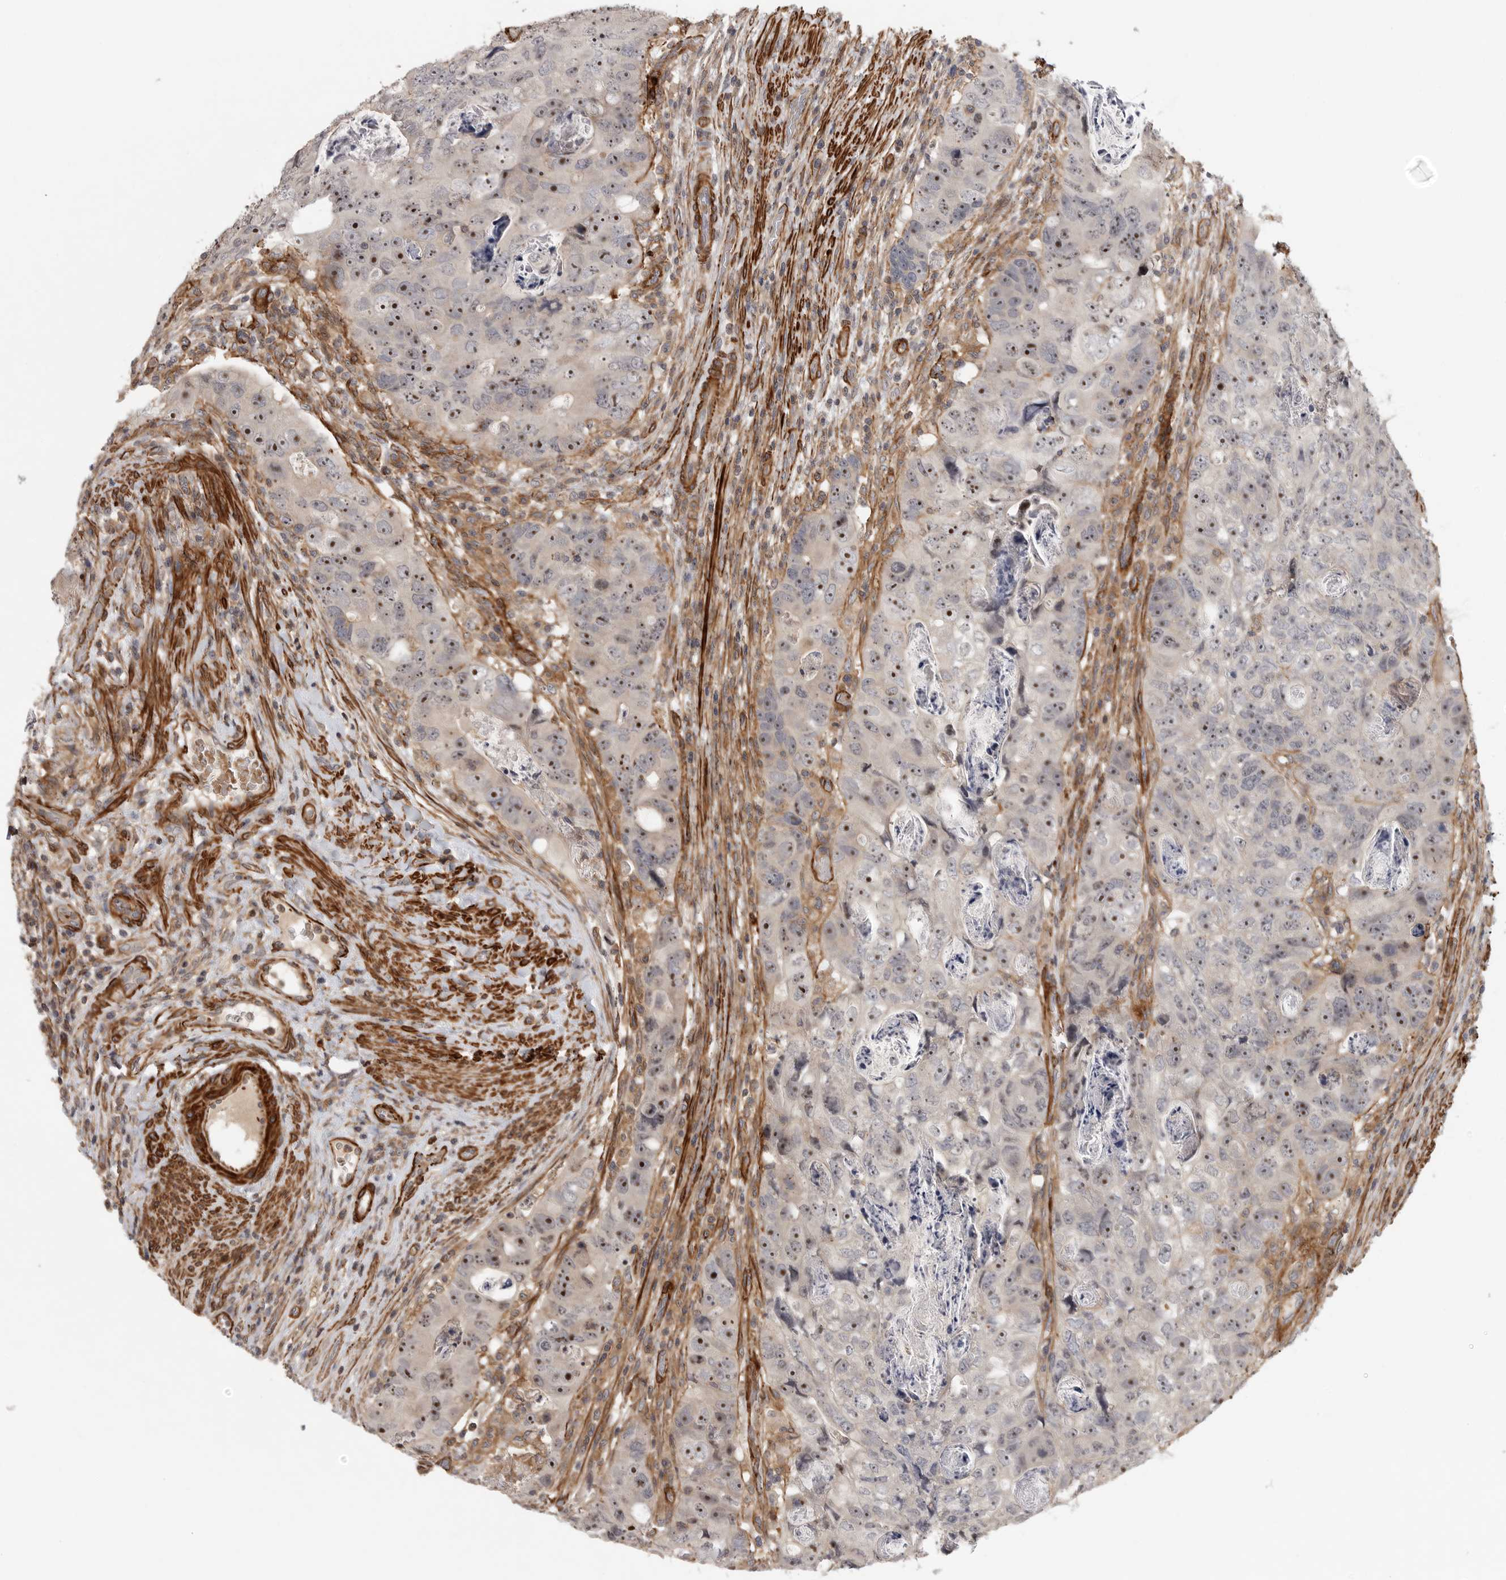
{"staining": {"intensity": "moderate", "quantity": "25%-75%", "location": "nuclear"}, "tissue": "colorectal cancer", "cell_type": "Tumor cells", "image_type": "cancer", "snomed": [{"axis": "morphology", "description": "Adenocarcinoma, NOS"}, {"axis": "topography", "description": "Rectum"}], "caption": "Immunohistochemistry (IHC) staining of colorectal adenocarcinoma, which reveals medium levels of moderate nuclear staining in about 25%-75% of tumor cells indicating moderate nuclear protein positivity. The staining was performed using DAB (3,3'-diaminobenzidine) (brown) for protein detection and nuclei were counterstained in hematoxylin (blue).", "gene": "TUT4", "patient": {"sex": "male", "age": 59}}